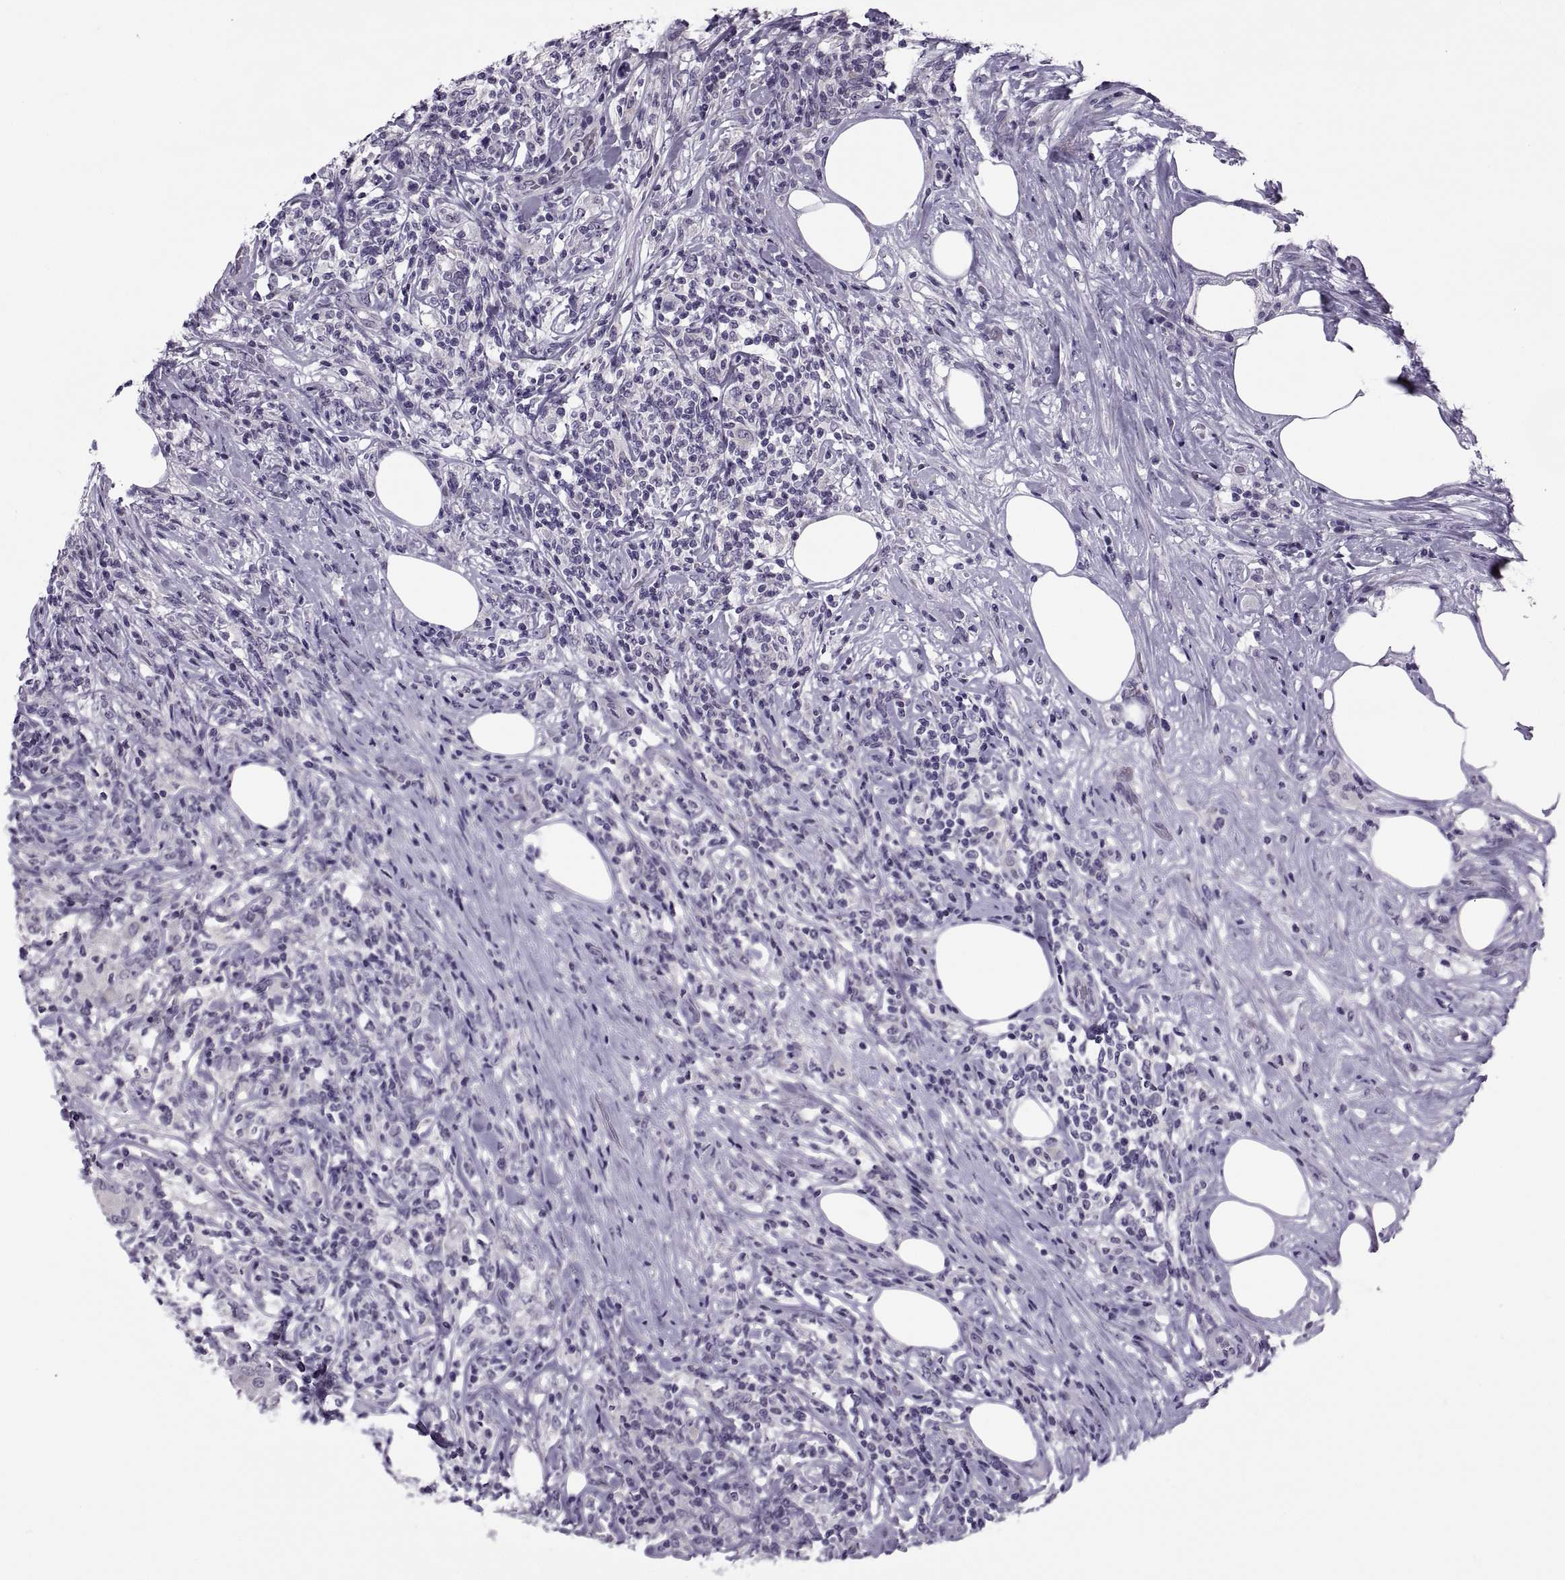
{"staining": {"intensity": "negative", "quantity": "none", "location": "none"}, "tissue": "lymphoma", "cell_type": "Tumor cells", "image_type": "cancer", "snomed": [{"axis": "morphology", "description": "Malignant lymphoma, non-Hodgkin's type, High grade"}, {"axis": "topography", "description": "Lymph node"}], "caption": "Histopathology image shows no protein expression in tumor cells of lymphoma tissue.", "gene": "MAGEB1", "patient": {"sex": "female", "age": 84}}